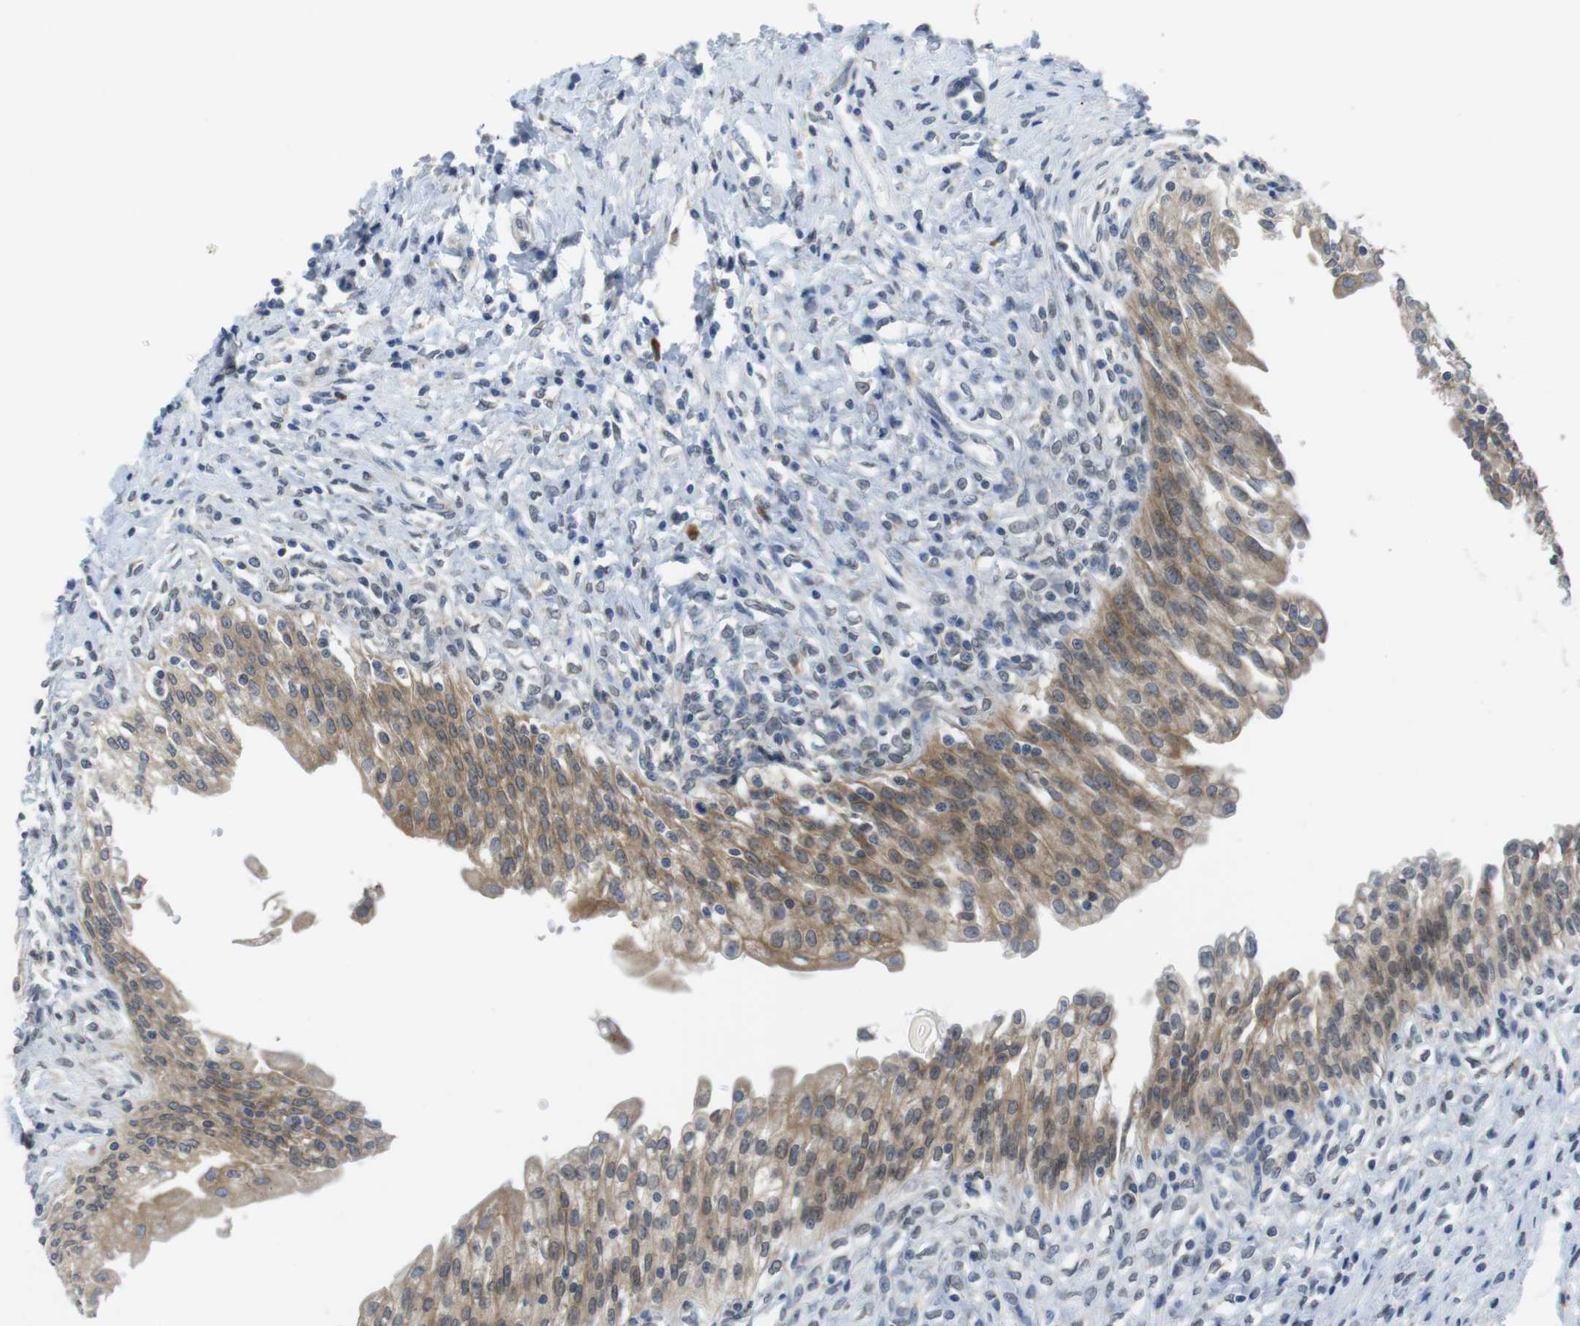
{"staining": {"intensity": "moderate", "quantity": ">75%", "location": "cytoplasmic/membranous"}, "tissue": "urinary bladder", "cell_type": "Urothelial cells", "image_type": "normal", "snomed": [{"axis": "morphology", "description": "Normal tissue, NOS"}, {"axis": "morphology", "description": "Inflammation, NOS"}, {"axis": "topography", "description": "Urinary bladder"}], "caption": "Immunohistochemistry photomicrograph of benign urinary bladder stained for a protein (brown), which exhibits medium levels of moderate cytoplasmic/membranous expression in approximately >75% of urothelial cells.", "gene": "ERGIC3", "patient": {"sex": "female", "age": 80}}